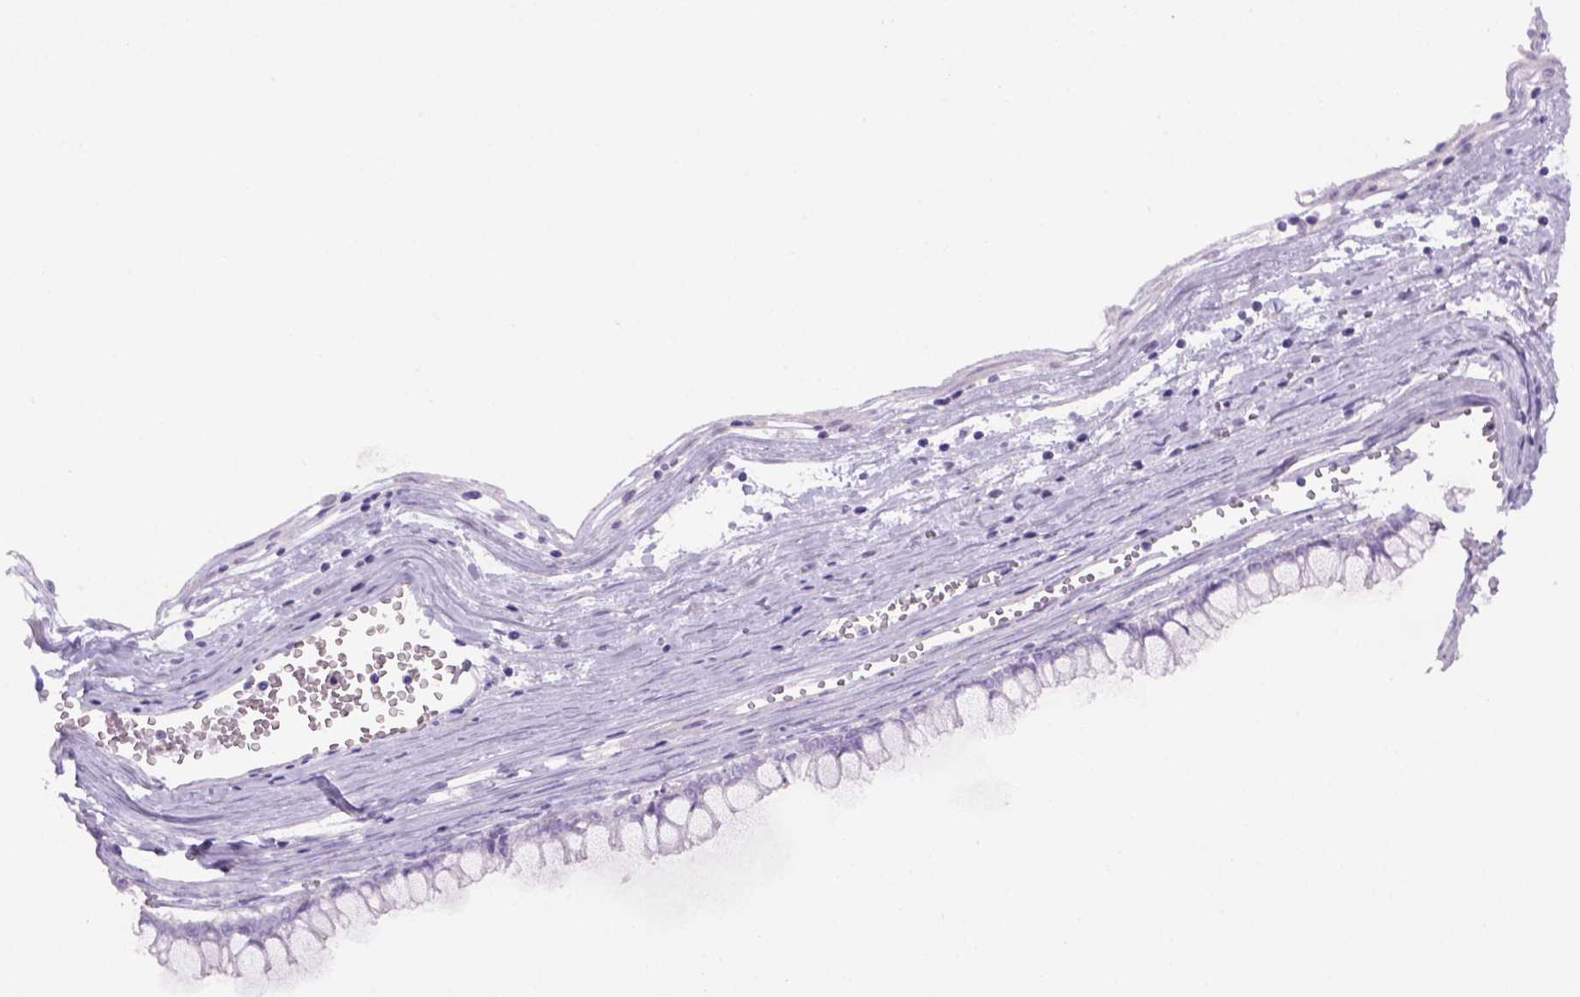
{"staining": {"intensity": "negative", "quantity": "none", "location": "none"}, "tissue": "ovarian cancer", "cell_type": "Tumor cells", "image_type": "cancer", "snomed": [{"axis": "morphology", "description": "Cystadenocarcinoma, mucinous, NOS"}, {"axis": "topography", "description": "Ovary"}], "caption": "Immunohistochemistry image of neoplastic tissue: ovarian cancer stained with DAB demonstrates no significant protein staining in tumor cells.", "gene": "TENM4", "patient": {"sex": "female", "age": 67}}